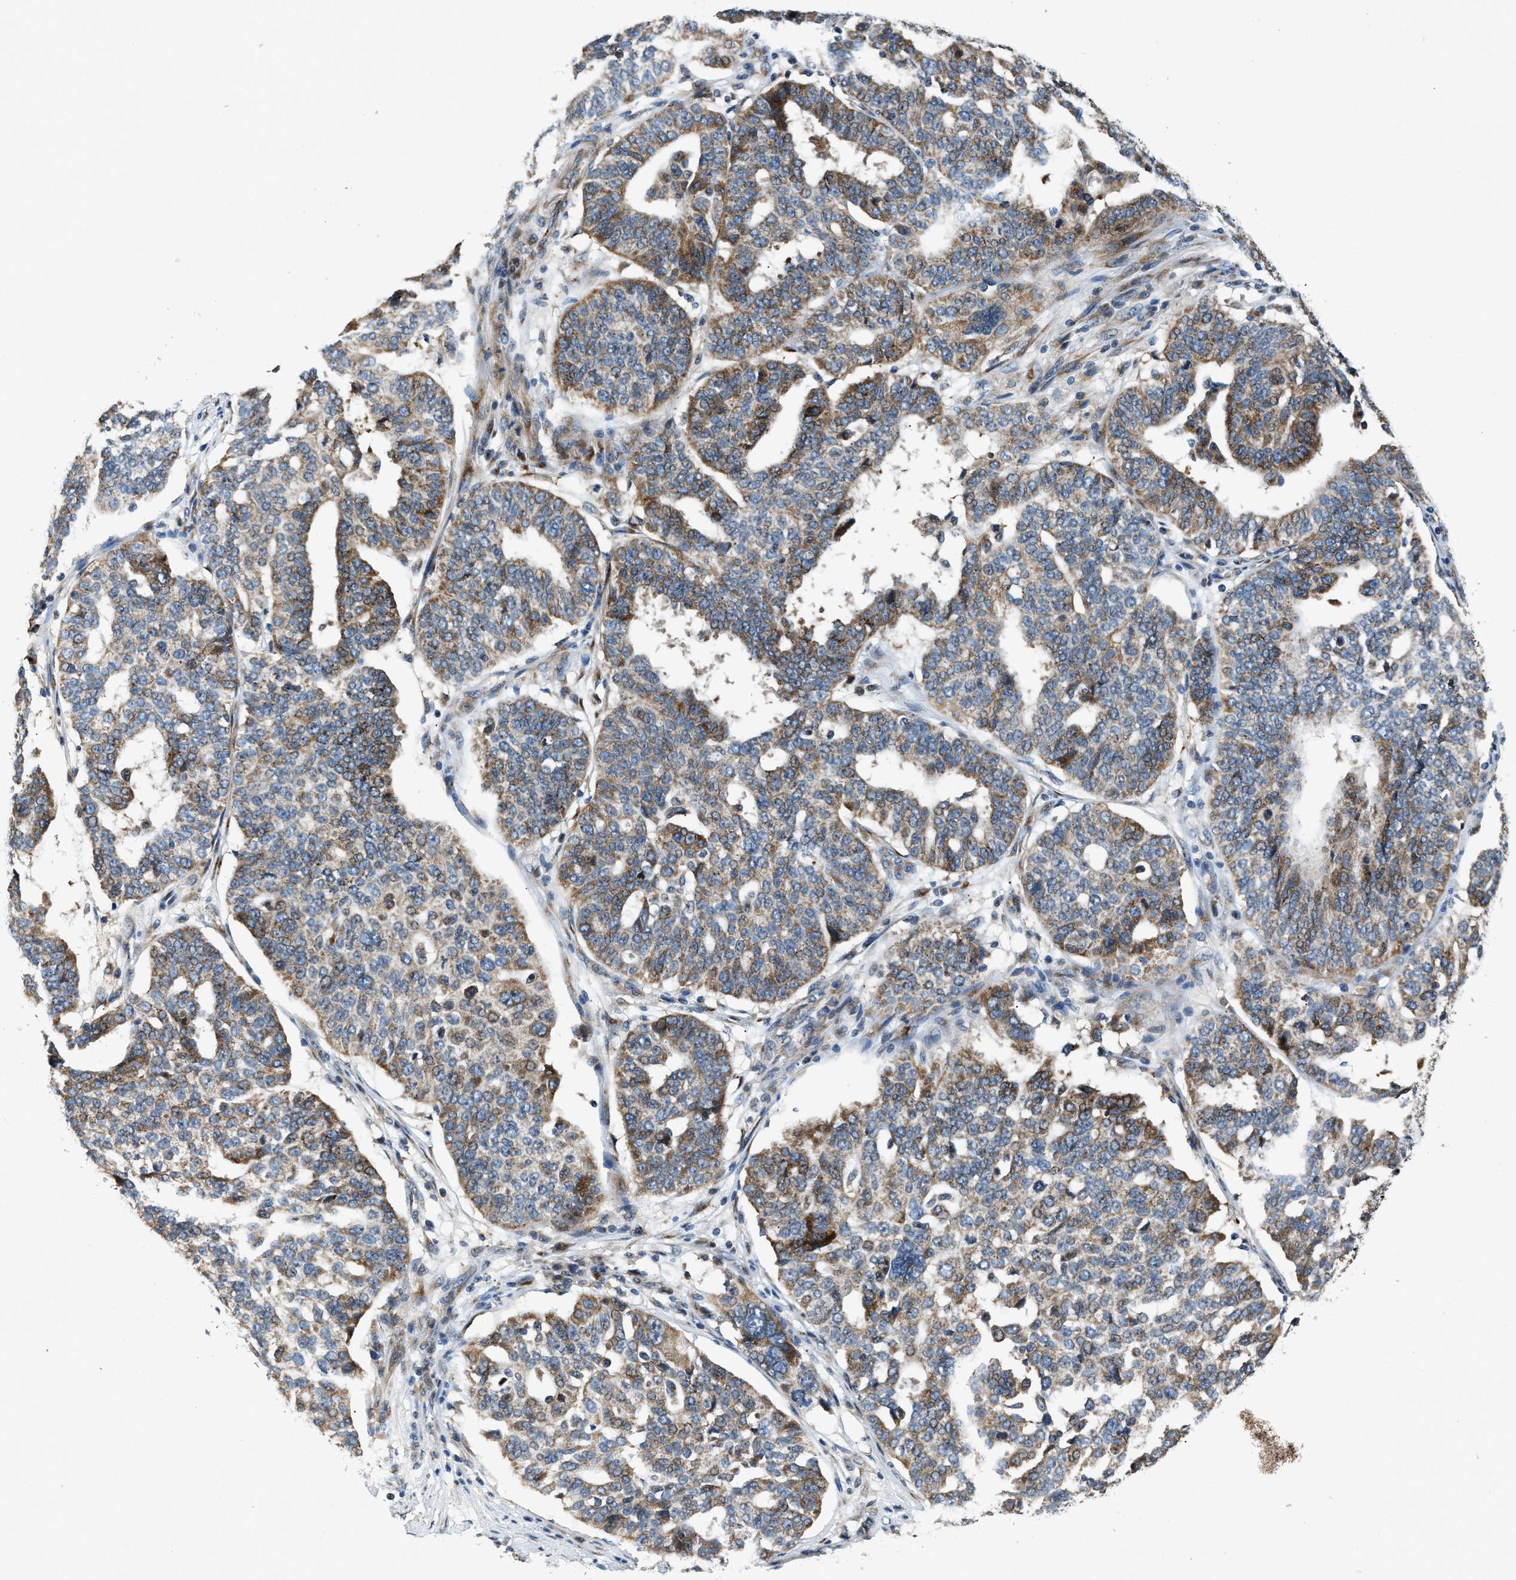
{"staining": {"intensity": "moderate", "quantity": "25%-75%", "location": "cytoplasmic/membranous"}, "tissue": "ovarian cancer", "cell_type": "Tumor cells", "image_type": "cancer", "snomed": [{"axis": "morphology", "description": "Cystadenocarcinoma, serous, NOS"}, {"axis": "topography", "description": "Ovary"}], "caption": "The histopathology image exhibits a brown stain indicating the presence of a protein in the cytoplasmic/membranous of tumor cells in ovarian cancer (serous cystadenocarcinoma). Nuclei are stained in blue.", "gene": "FUT8", "patient": {"sex": "female", "age": 59}}